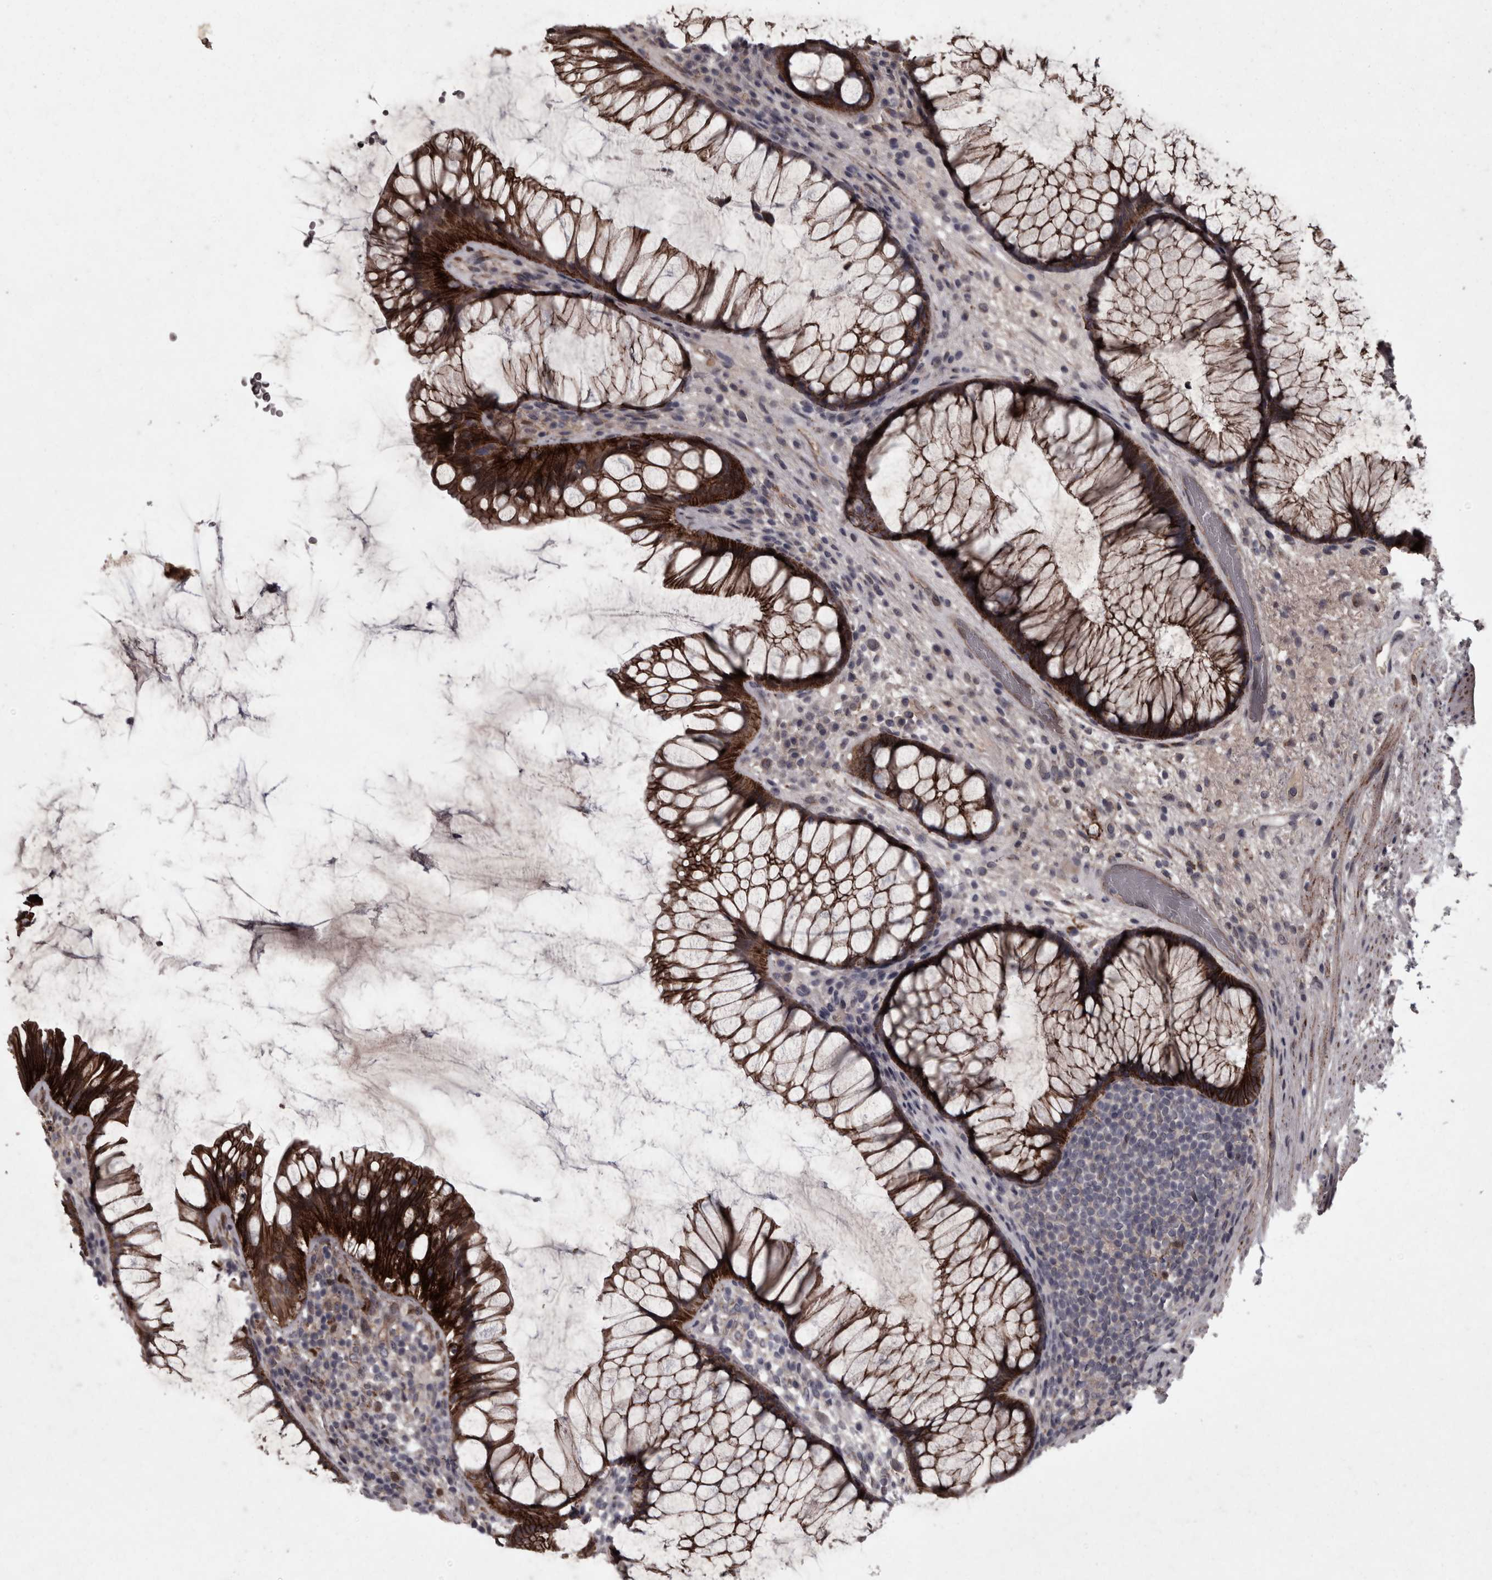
{"staining": {"intensity": "strong", "quantity": ">75%", "location": "cytoplasmic/membranous"}, "tissue": "rectum", "cell_type": "Glandular cells", "image_type": "normal", "snomed": [{"axis": "morphology", "description": "Normal tissue, NOS"}, {"axis": "topography", "description": "Rectum"}], "caption": "Immunohistochemistry (IHC) photomicrograph of normal human rectum stained for a protein (brown), which demonstrates high levels of strong cytoplasmic/membranous staining in approximately >75% of glandular cells.", "gene": "PCDH17", "patient": {"sex": "male", "age": 51}}